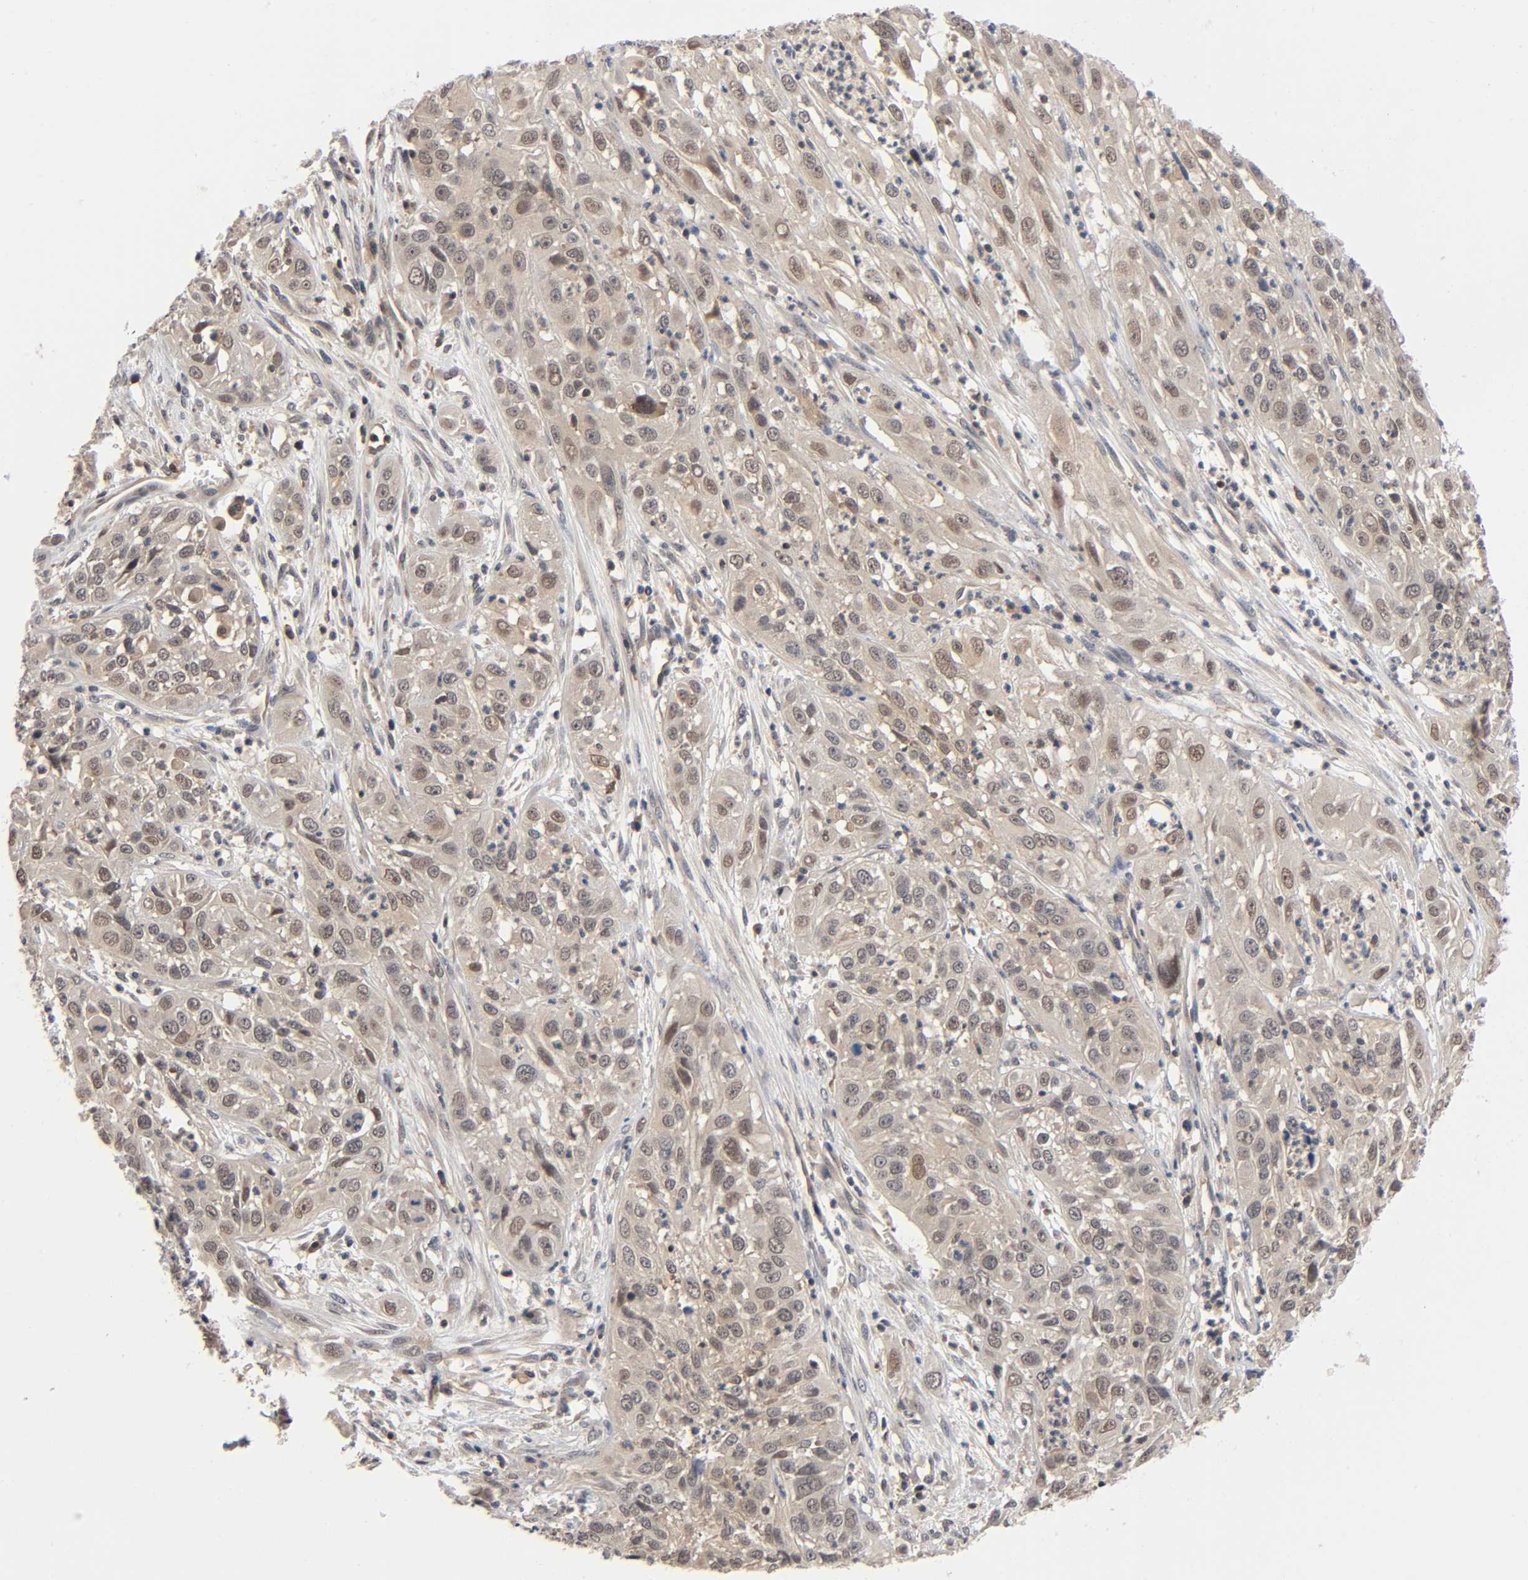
{"staining": {"intensity": "moderate", "quantity": ">75%", "location": "cytoplasmic/membranous"}, "tissue": "cervical cancer", "cell_type": "Tumor cells", "image_type": "cancer", "snomed": [{"axis": "morphology", "description": "Squamous cell carcinoma, NOS"}, {"axis": "topography", "description": "Cervix"}], "caption": "Squamous cell carcinoma (cervical) tissue shows moderate cytoplasmic/membranous staining in approximately >75% of tumor cells, visualized by immunohistochemistry.", "gene": "PRKAB1", "patient": {"sex": "female", "age": 32}}